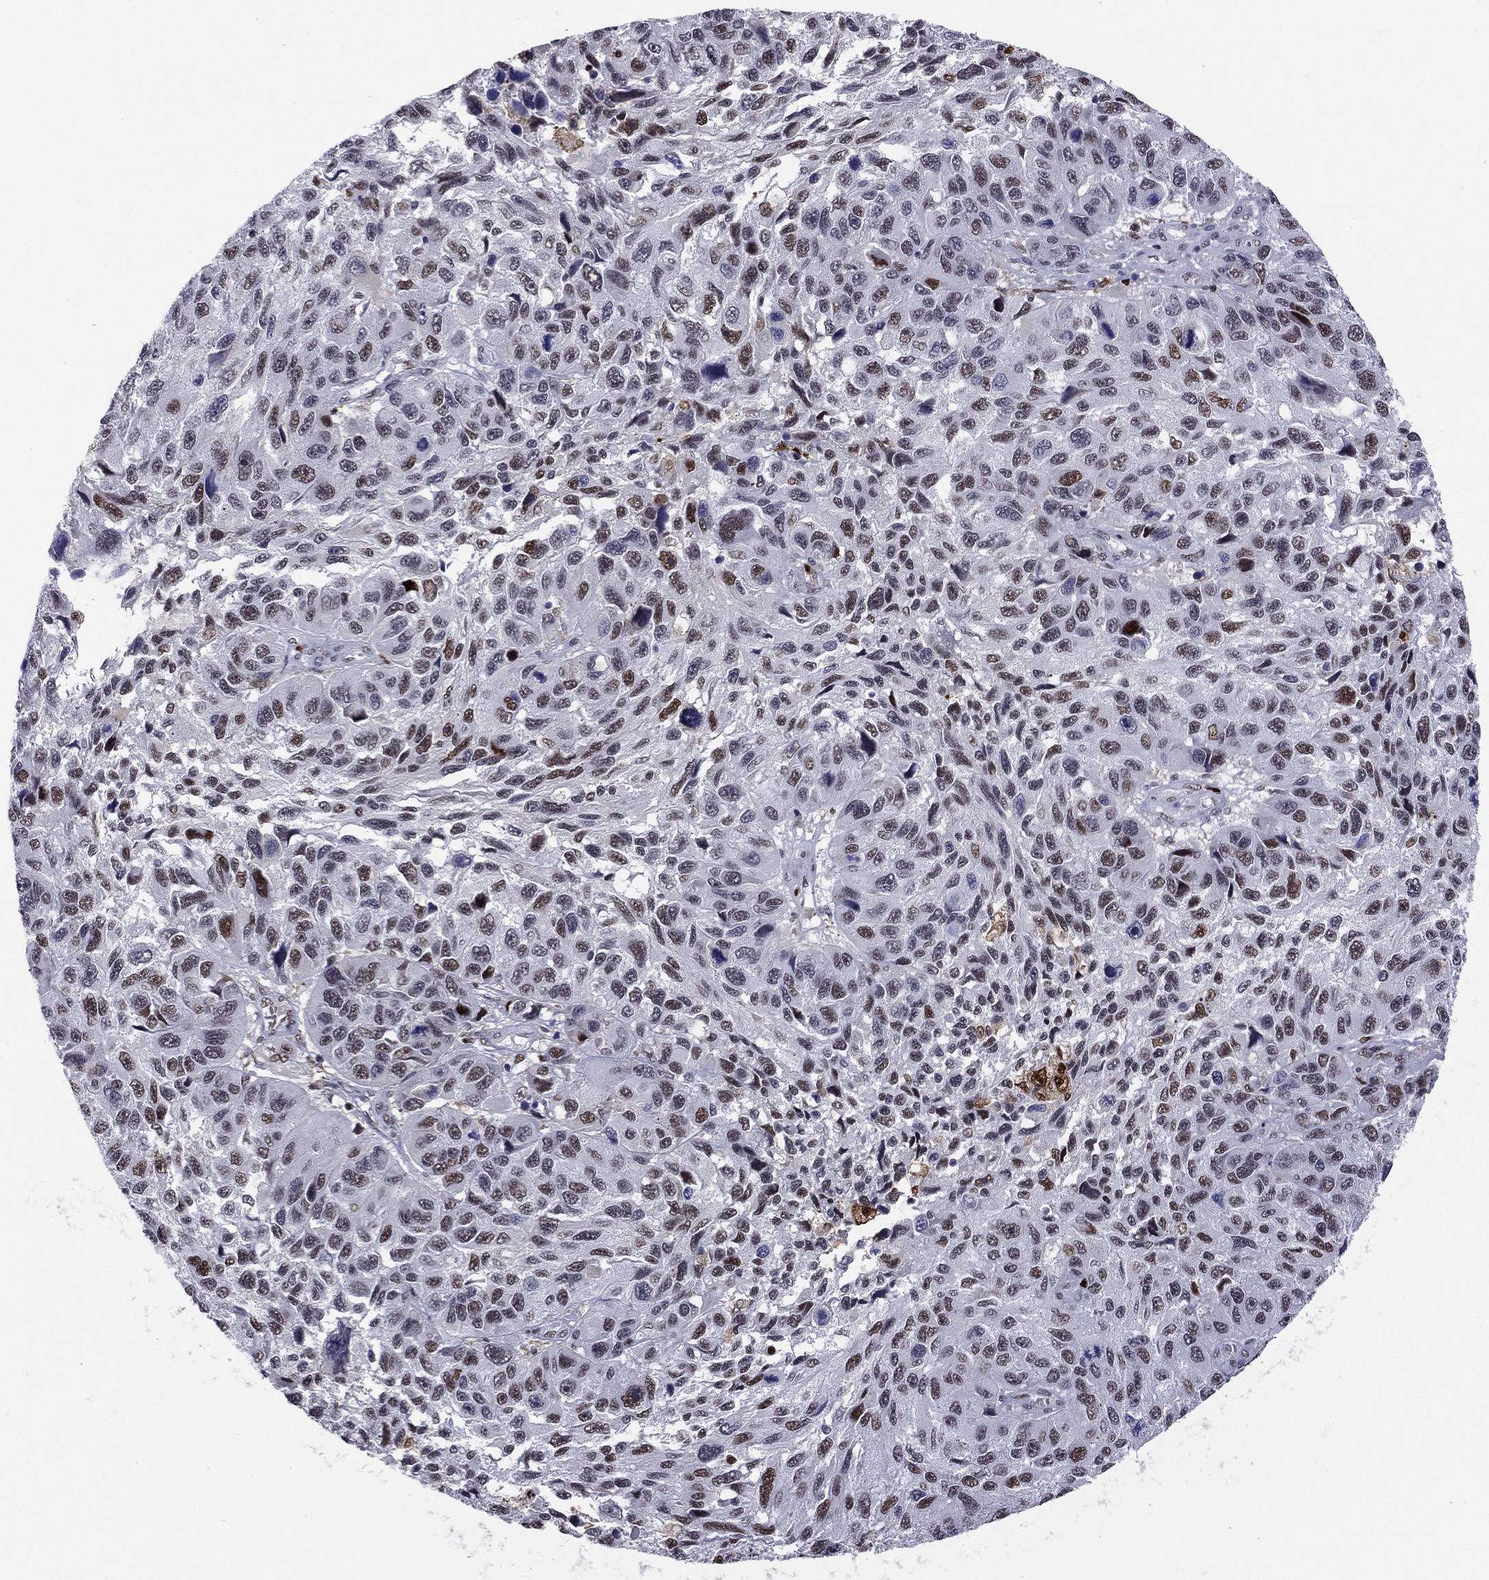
{"staining": {"intensity": "strong", "quantity": ">75%", "location": "nuclear"}, "tissue": "melanoma", "cell_type": "Tumor cells", "image_type": "cancer", "snomed": [{"axis": "morphology", "description": "Malignant melanoma, NOS"}, {"axis": "topography", "description": "Skin"}], "caption": "This is a micrograph of immunohistochemistry (IHC) staining of malignant melanoma, which shows strong expression in the nuclear of tumor cells.", "gene": "PCGF3", "patient": {"sex": "male", "age": 53}}